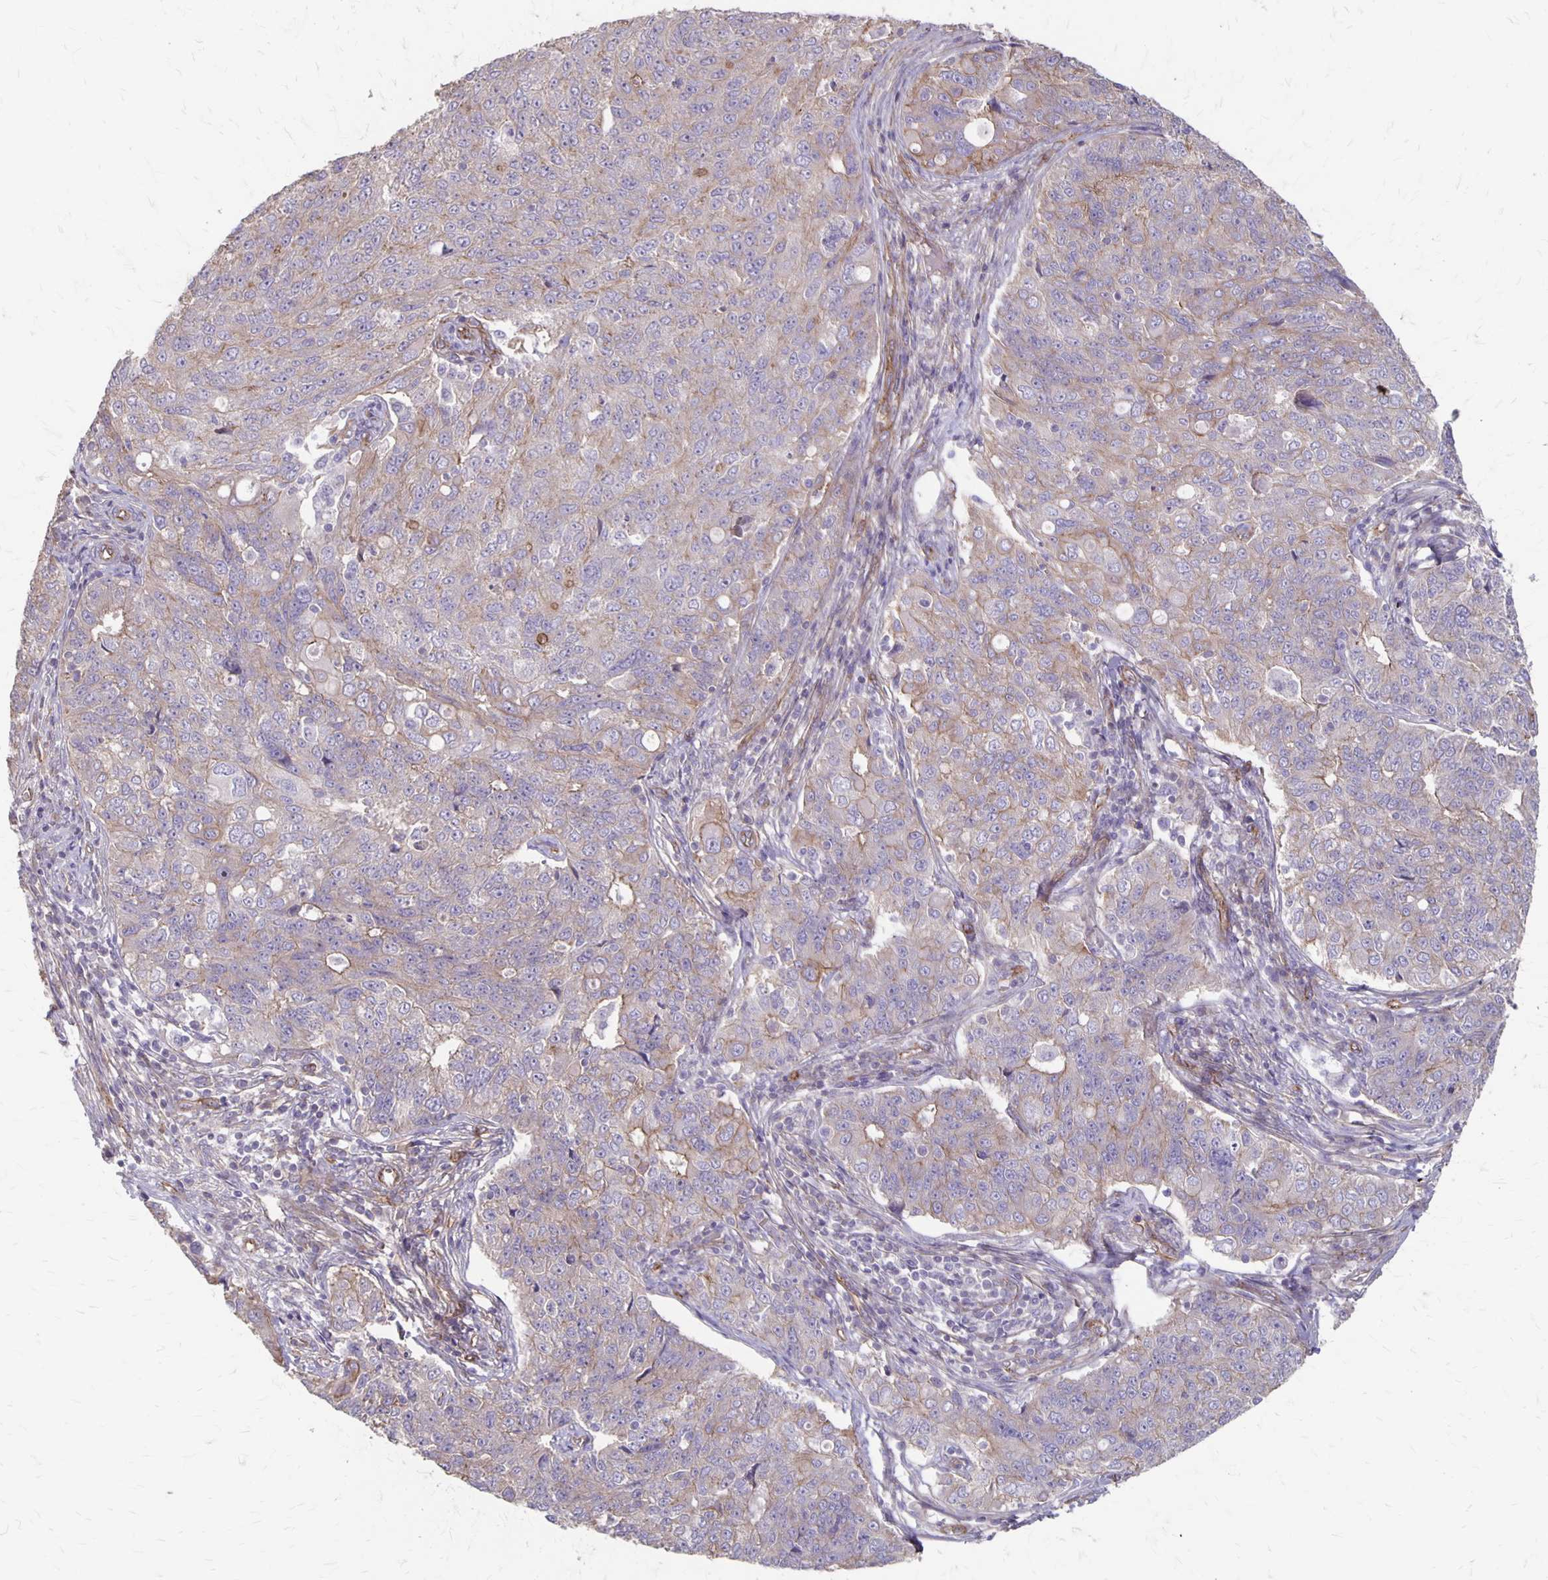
{"staining": {"intensity": "weak", "quantity": "<25%", "location": "cytoplasmic/membranous"}, "tissue": "endometrial cancer", "cell_type": "Tumor cells", "image_type": "cancer", "snomed": [{"axis": "morphology", "description": "Adenocarcinoma, NOS"}, {"axis": "topography", "description": "Endometrium"}], "caption": "IHC micrograph of human endometrial adenocarcinoma stained for a protein (brown), which demonstrates no expression in tumor cells.", "gene": "PPP1R3E", "patient": {"sex": "female", "age": 43}}